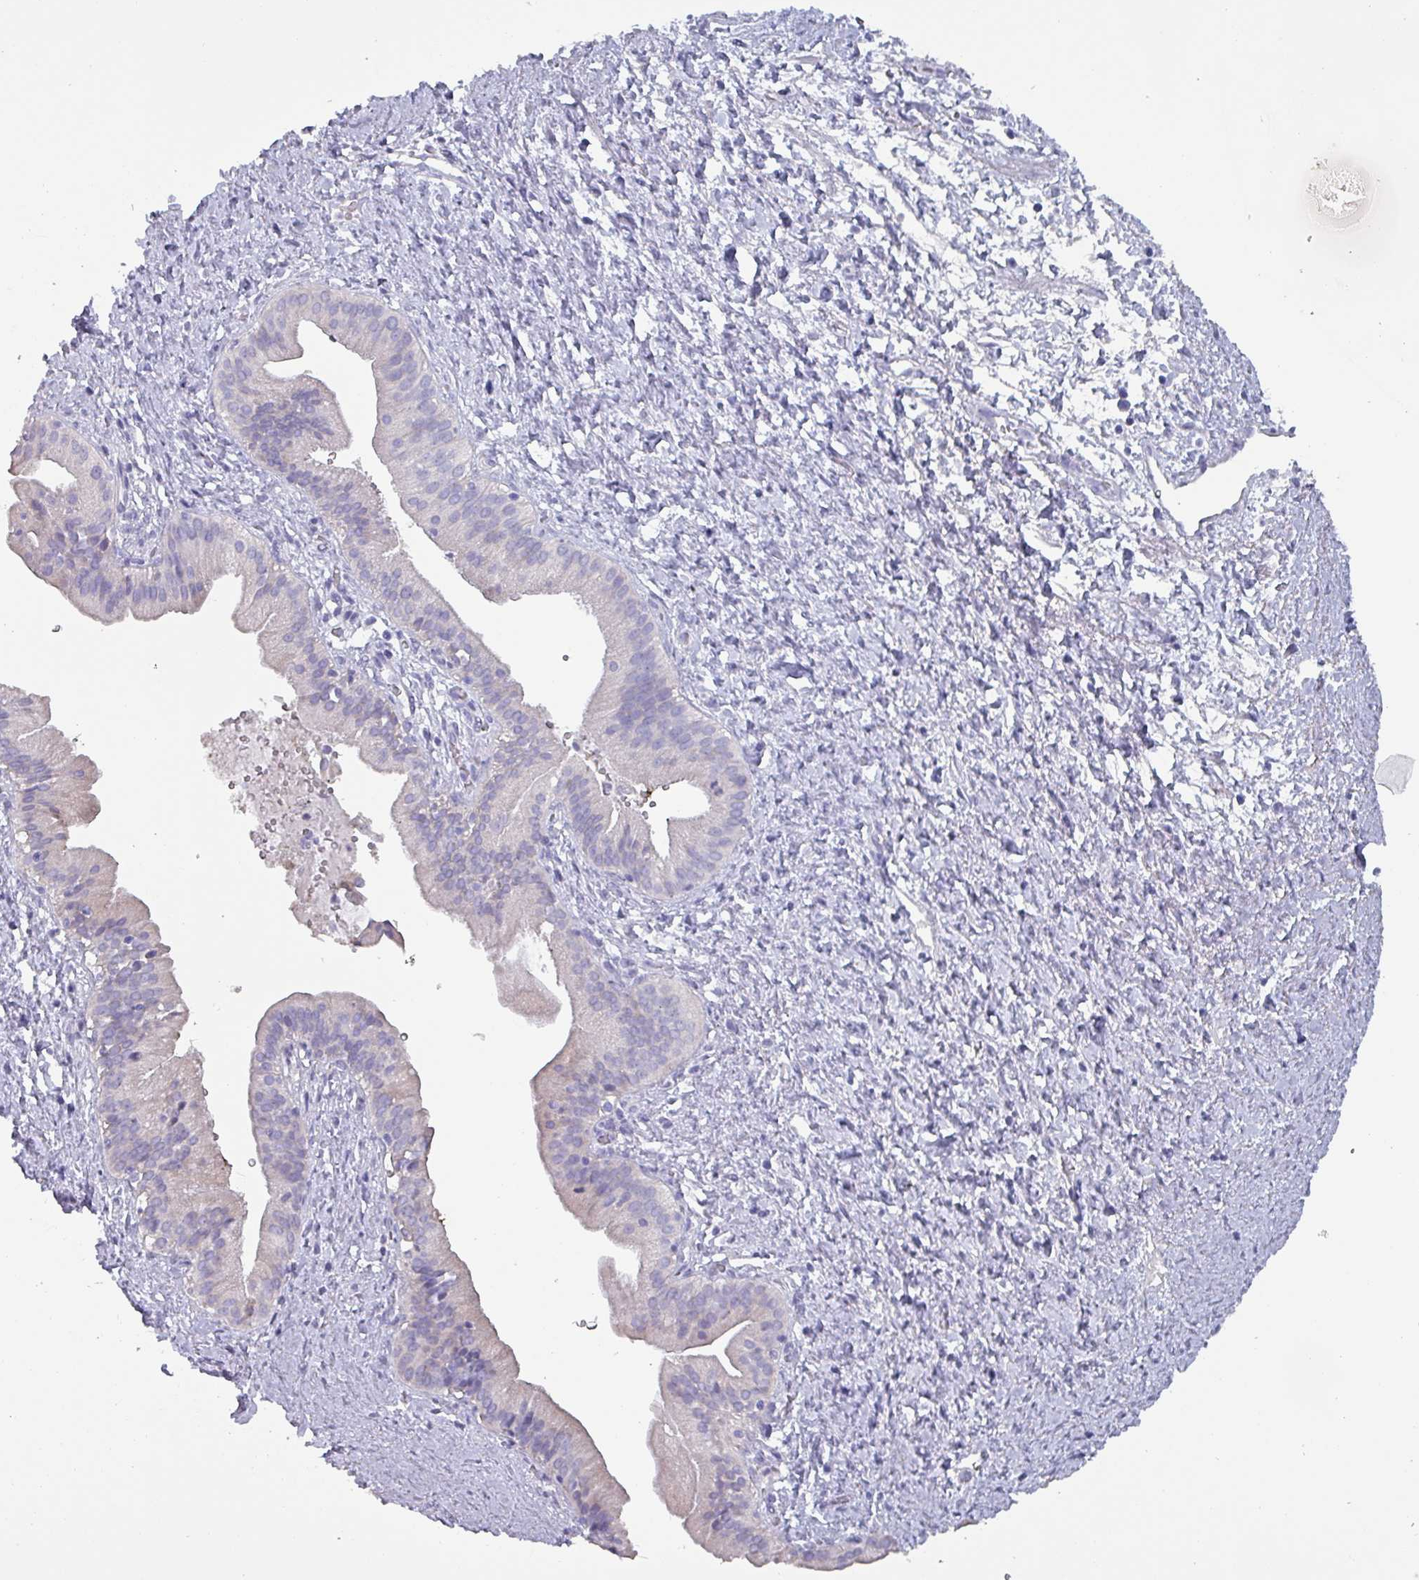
{"staining": {"intensity": "negative", "quantity": "none", "location": "none"}, "tissue": "pancreatic cancer", "cell_type": "Tumor cells", "image_type": "cancer", "snomed": [{"axis": "morphology", "description": "Adenocarcinoma, NOS"}, {"axis": "topography", "description": "Pancreas"}], "caption": "Immunohistochemistry (IHC) image of pancreatic cancer stained for a protein (brown), which exhibits no staining in tumor cells.", "gene": "INS-IGF2", "patient": {"sex": "male", "age": 68}}